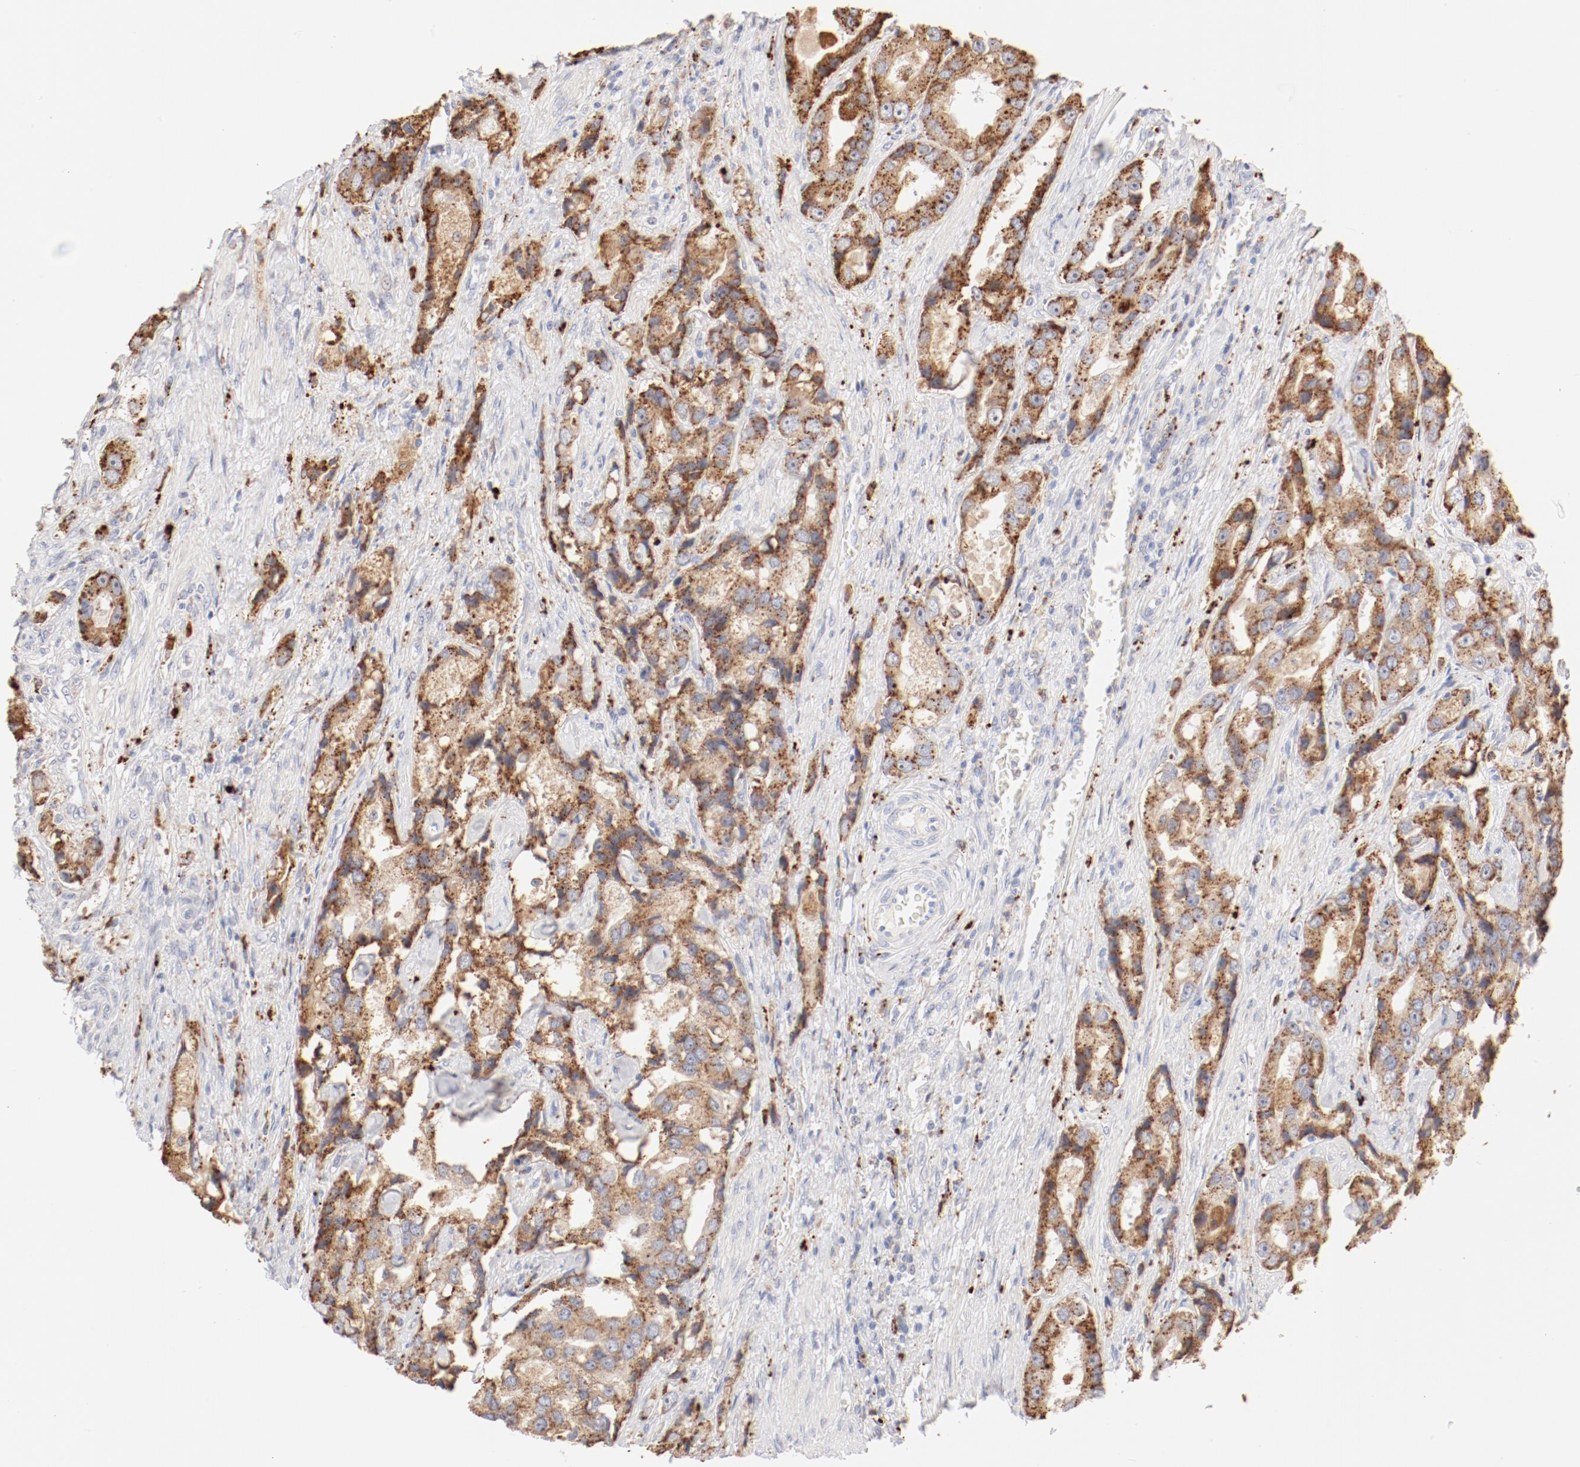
{"staining": {"intensity": "moderate", "quantity": ">75%", "location": "cytoplasmic/membranous"}, "tissue": "prostate cancer", "cell_type": "Tumor cells", "image_type": "cancer", "snomed": [{"axis": "morphology", "description": "Adenocarcinoma, High grade"}, {"axis": "topography", "description": "Prostate"}], "caption": "Protein staining of prostate cancer tissue displays moderate cytoplasmic/membranous staining in approximately >75% of tumor cells.", "gene": "CTSH", "patient": {"sex": "male", "age": 63}}